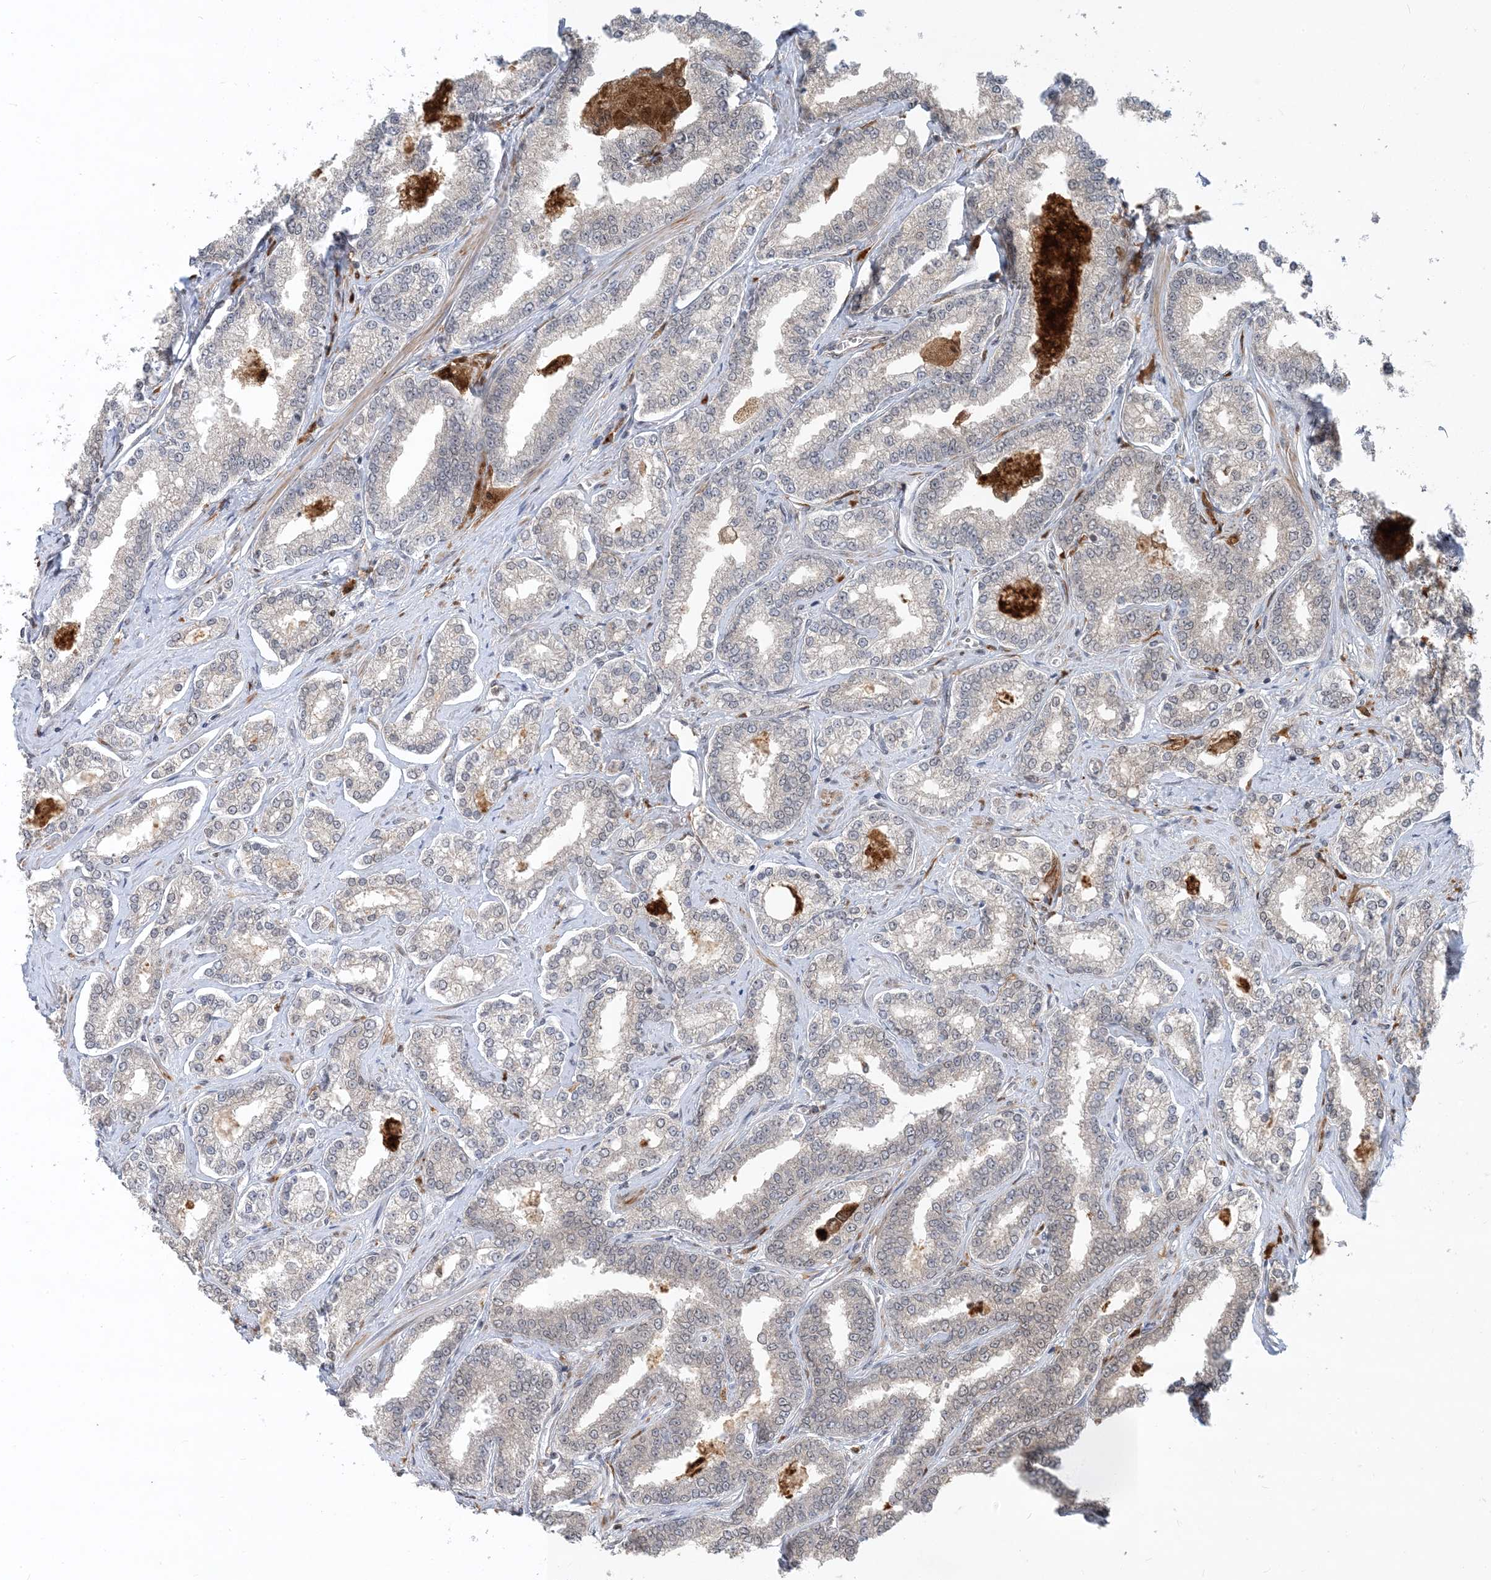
{"staining": {"intensity": "negative", "quantity": "none", "location": "none"}, "tissue": "prostate cancer", "cell_type": "Tumor cells", "image_type": "cancer", "snomed": [{"axis": "morphology", "description": "Normal tissue, NOS"}, {"axis": "morphology", "description": "Adenocarcinoma, High grade"}, {"axis": "topography", "description": "Prostate"}], "caption": "An IHC image of prostate cancer is shown. There is no staining in tumor cells of prostate cancer.", "gene": "NAGK", "patient": {"sex": "male", "age": 83}}